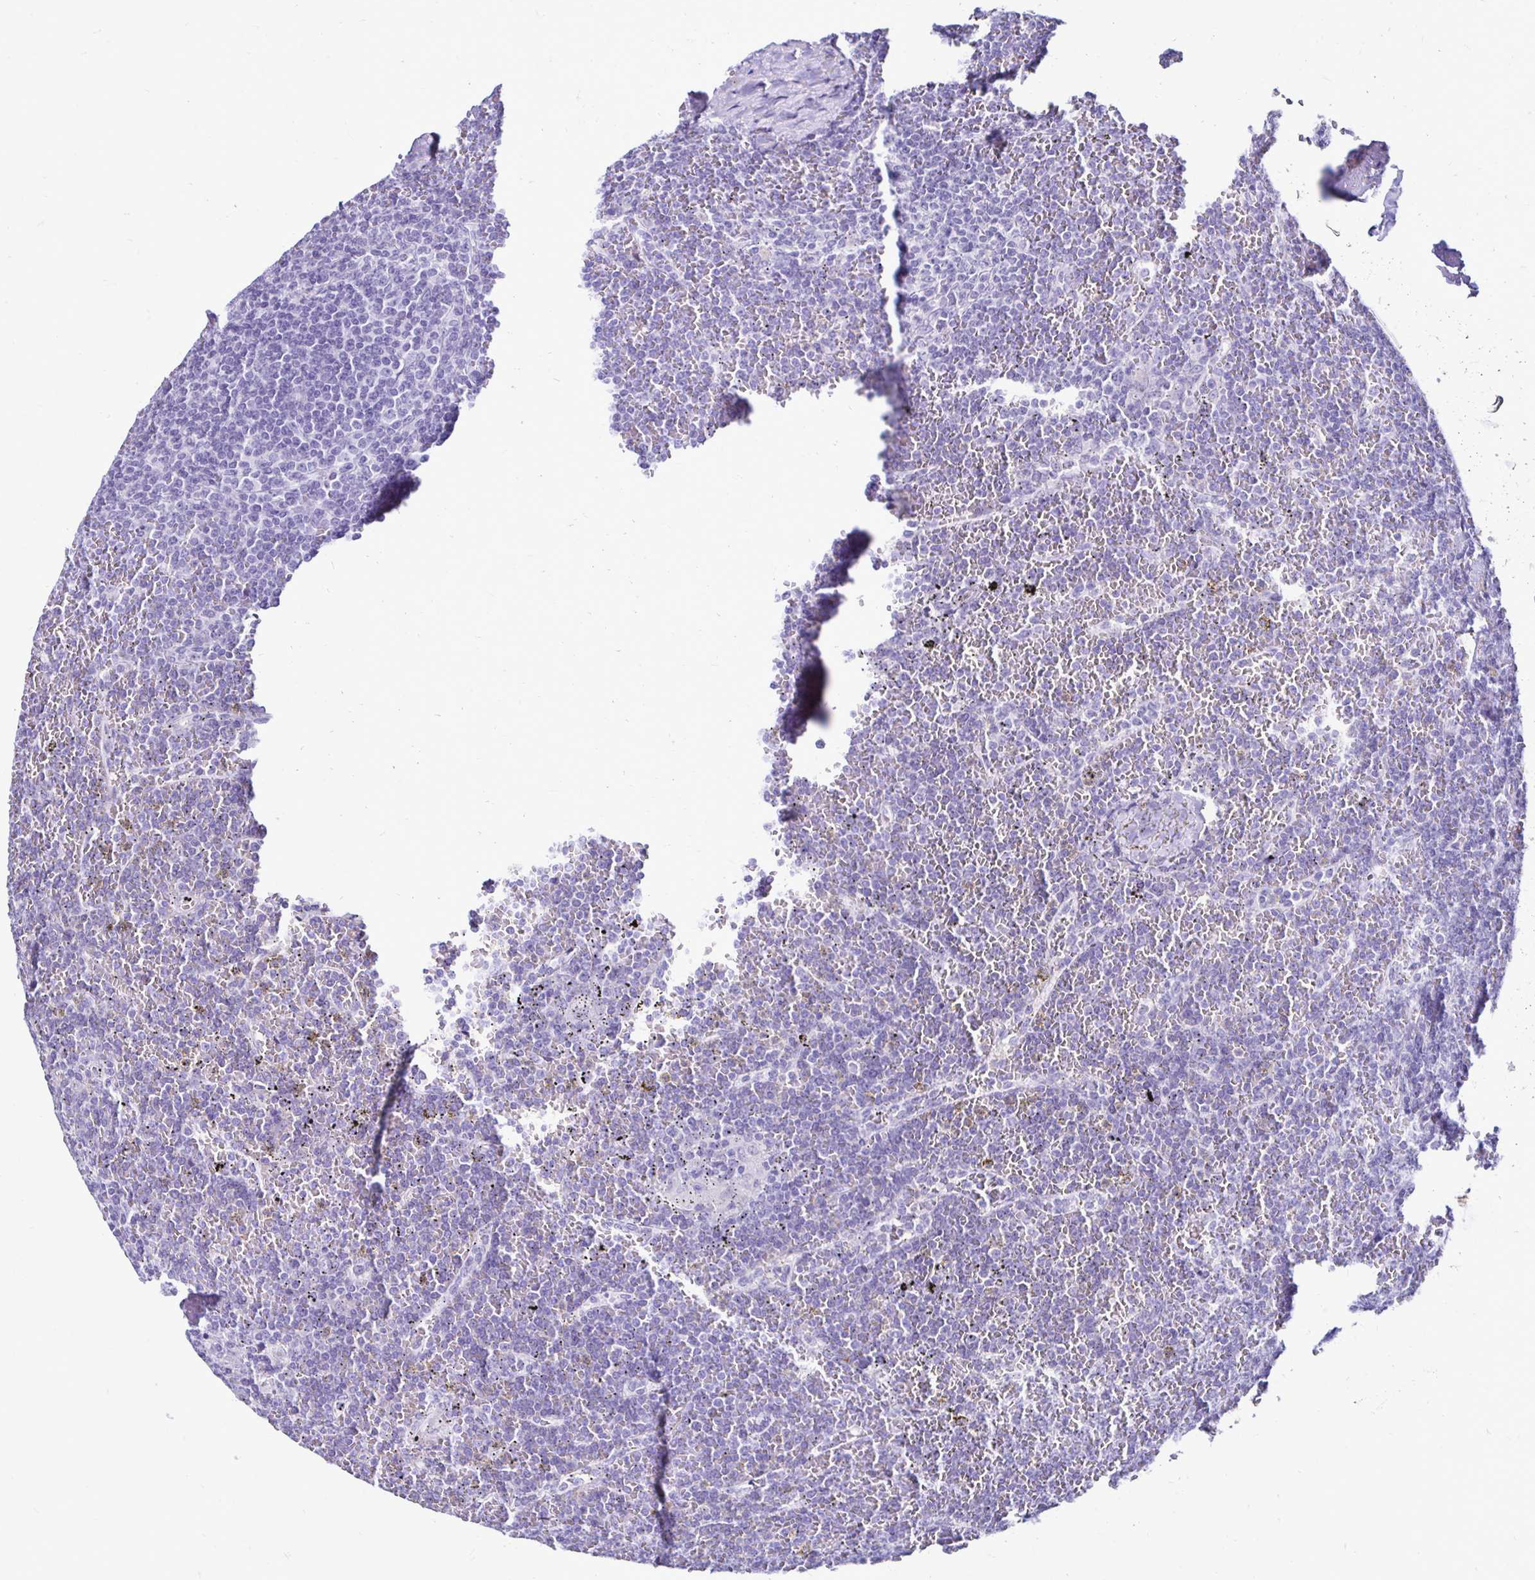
{"staining": {"intensity": "negative", "quantity": "none", "location": "none"}, "tissue": "lymphoma", "cell_type": "Tumor cells", "image_type": "cancer", "snomed": [{"axis": "morphology", "description": "Malignant lymphoma, non-Hodgkin's type, Low grade"}, {"axis": "topography", "description": "Spleen"}], "caption": "A high-resolution micrograph shows immunohistochemistry staining of malignant lymphoma, non-Hodgkin's type (low-grade), which displays no significant expression in tumor cells.", "gene": "CST5", "patient": {"sex": "female", "age": 19}}